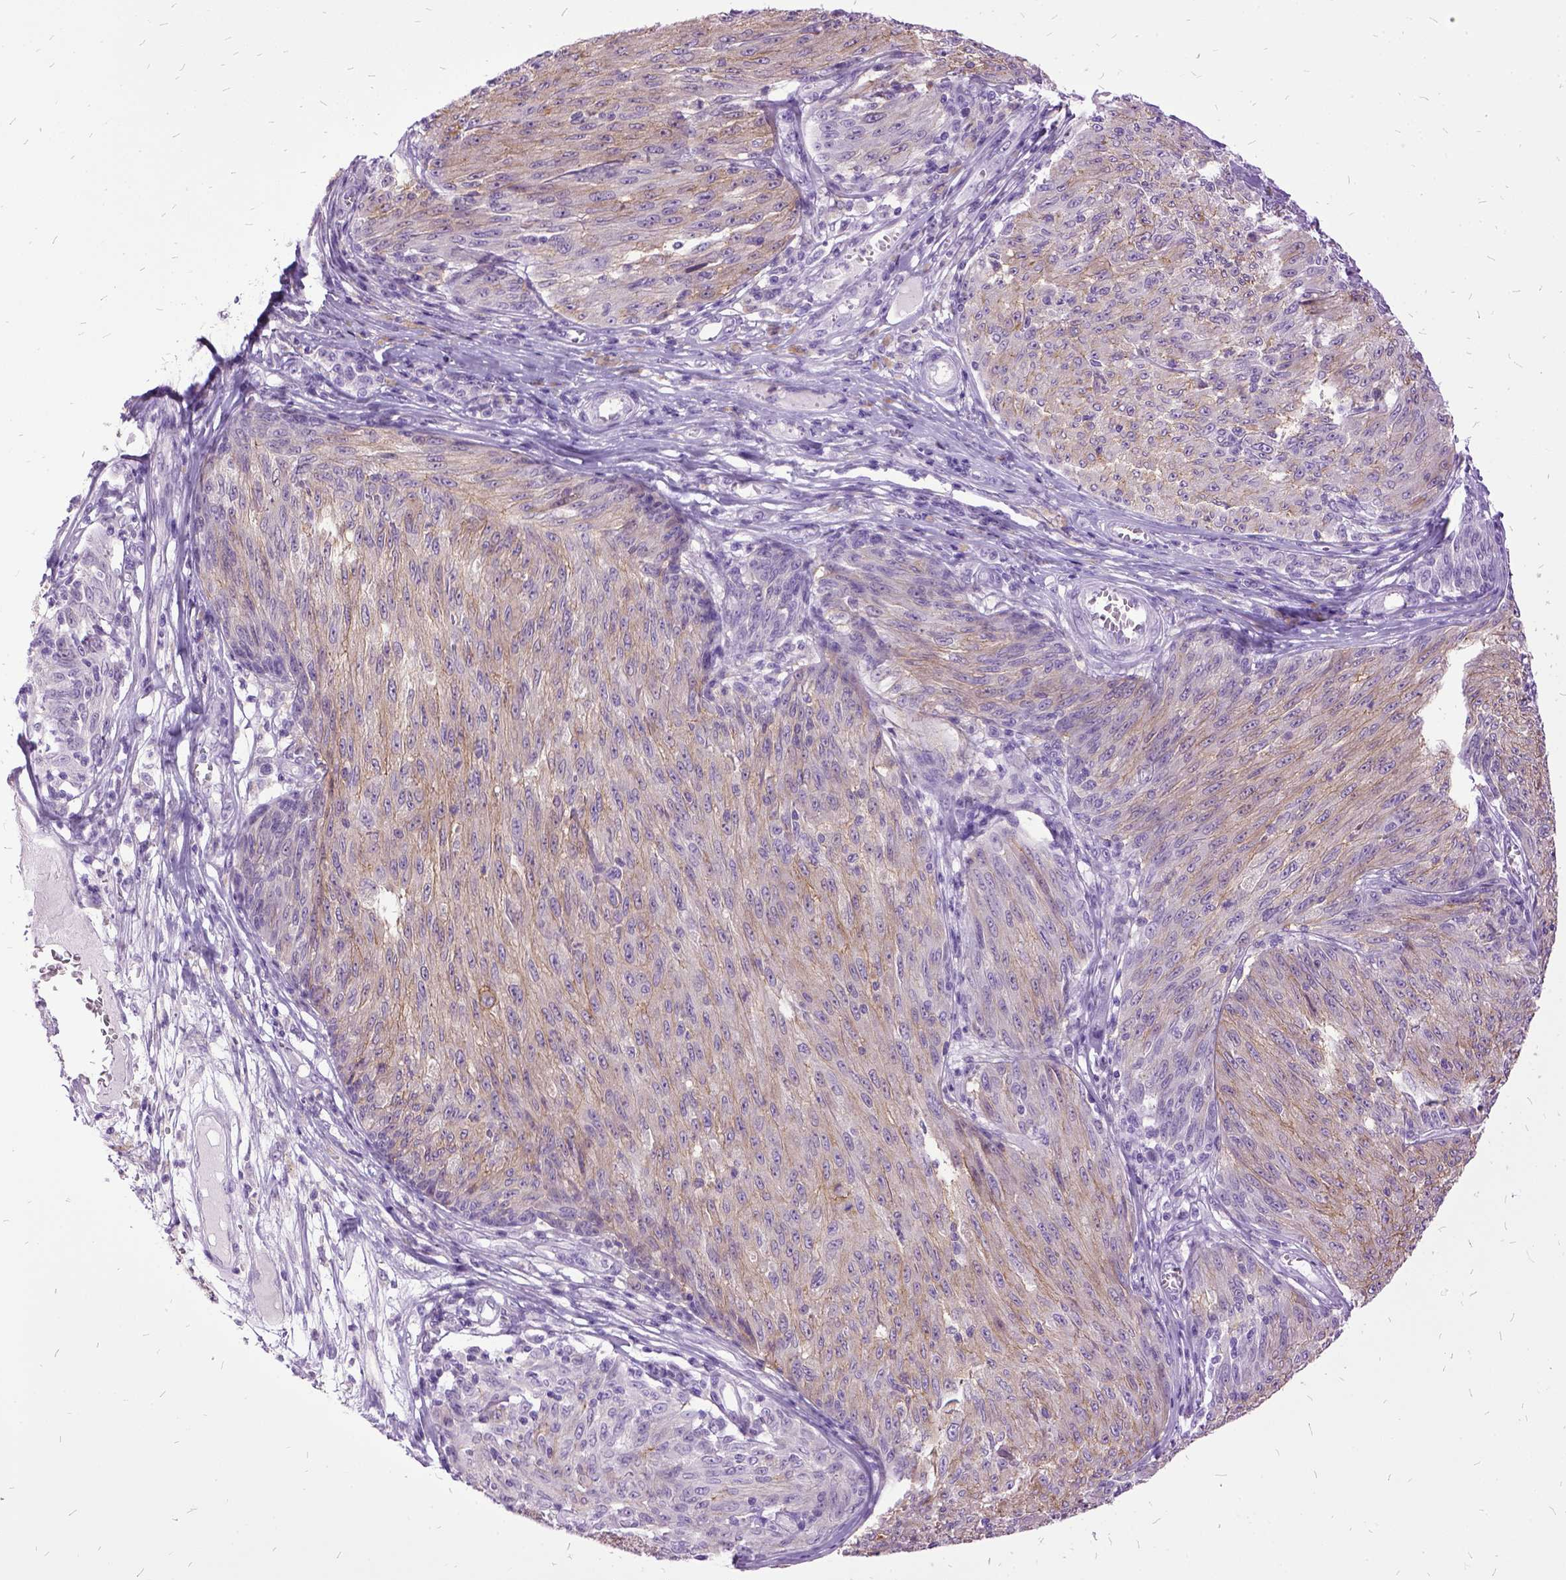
{"staining": {"intensity": "weak", "quantity": ">75%", "location": "cytoplasmic/membranous"}, "tissue": "melanoma", "cell_type": "Tumor cells", "image_type": "cancer", "snomed": [{"axis": "morphology", "description": "Malignant melanoma, NOS"}, {"axis": "topography", "description": "Skin"}], "caption": "Immunohistochemistry (IHC) staining of malignant melanoma, which exhibits low levels of weak cytoplasmic/membranous positivity in approximately >75% of tumor cells indicating weak cytoplasmic/membranous protein staining. The staining was performed using DAB (brown) for protein detection and nuclei were counterstained in hematoxylin (blue).", "gene": "MME", "patient": {"sex": "male", "age": 85}}